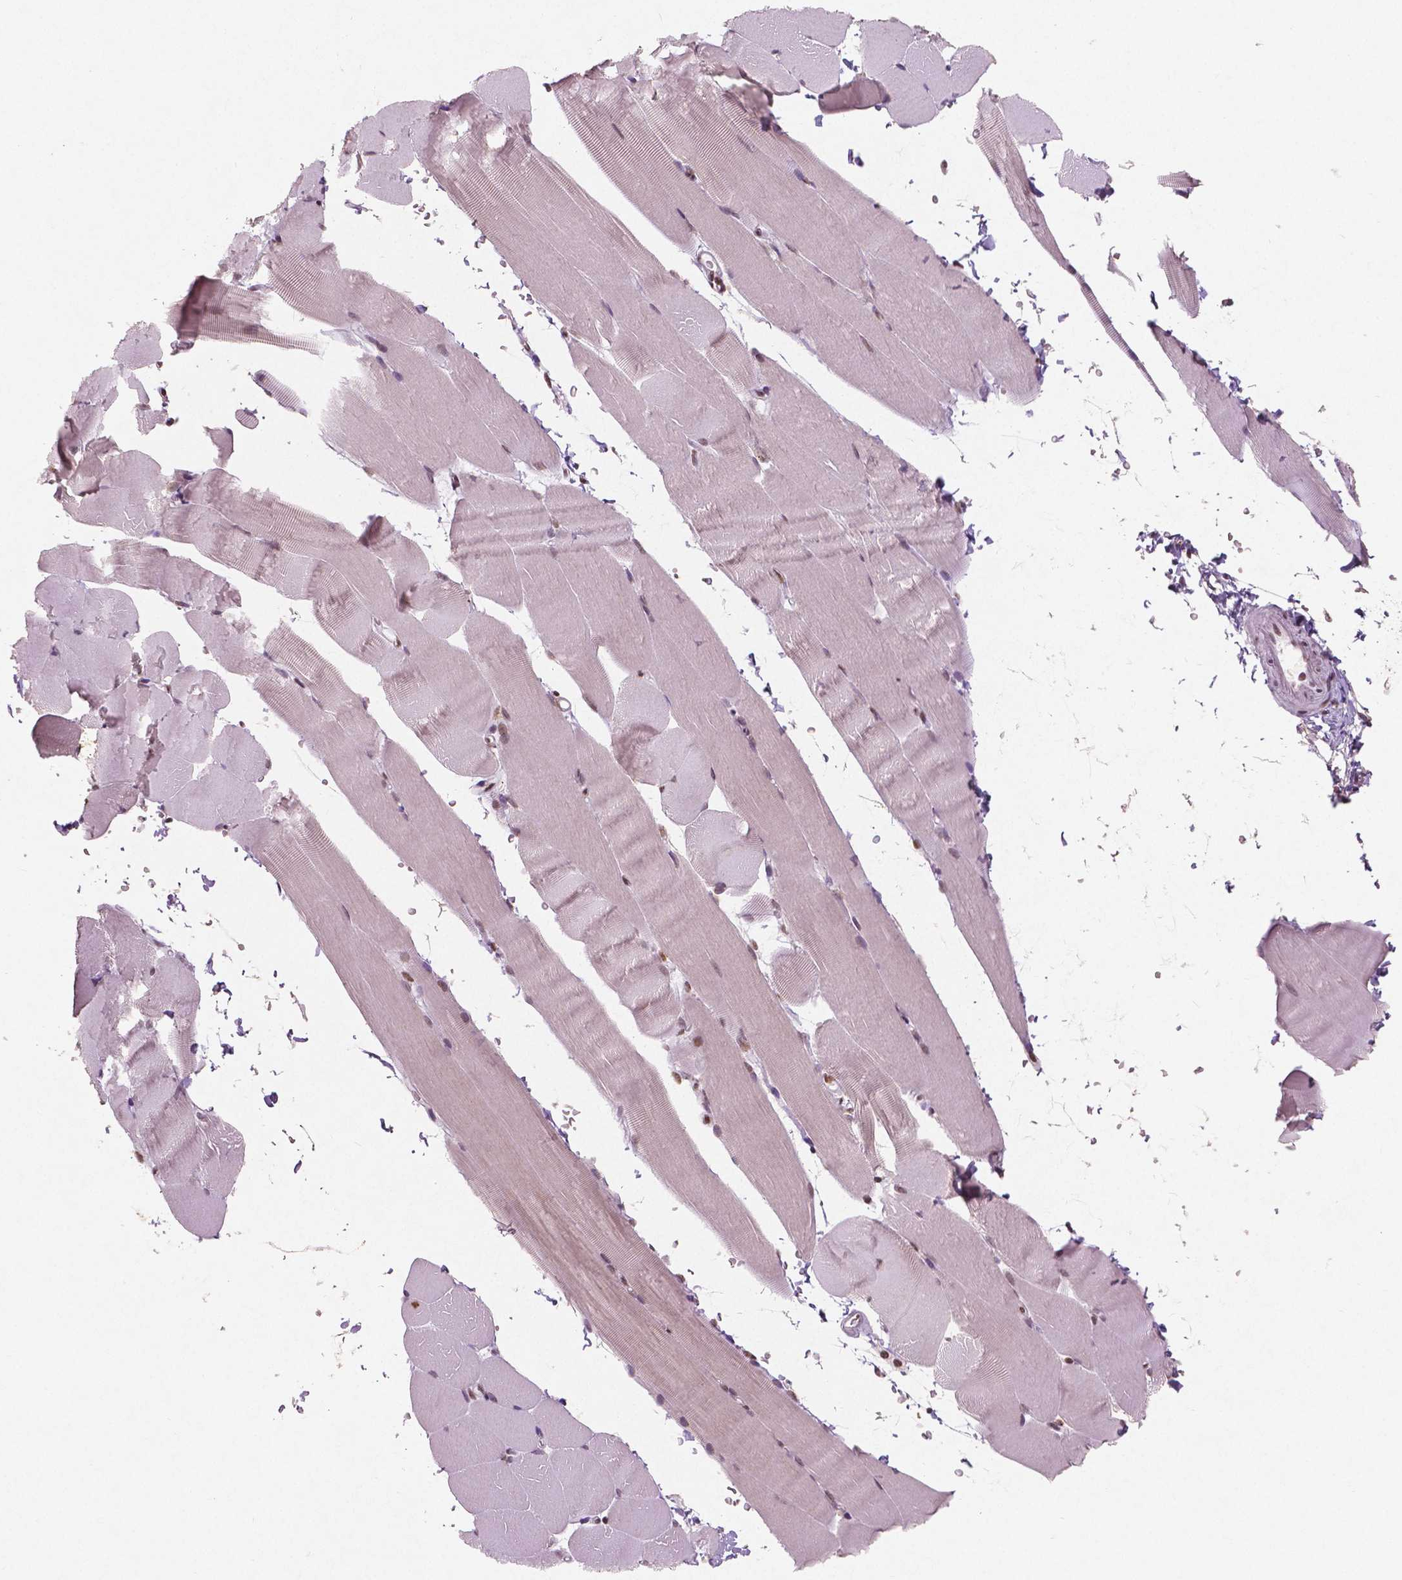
{"staining": {"intensity": "moderate", "quantity": ">75%", "location": "nuclear"}, "tissue": "skeletal muscle", "cell_type": "Myocytes", "image_type": "normal", "snomed": [{"axis": "morphology", "description": "Normal tissue, NOS"}, {"axis": "topography", "description": "Skeletal muscle"}], "caption": "IHC photomicrograph of benign human skeletal muscle stained for a protein (brown), which reveals medium levels of moderate nuclear expression in about >75% of myocytes.", "gene": "BRD4", "patient": {"sex": "female", "age": 37}}